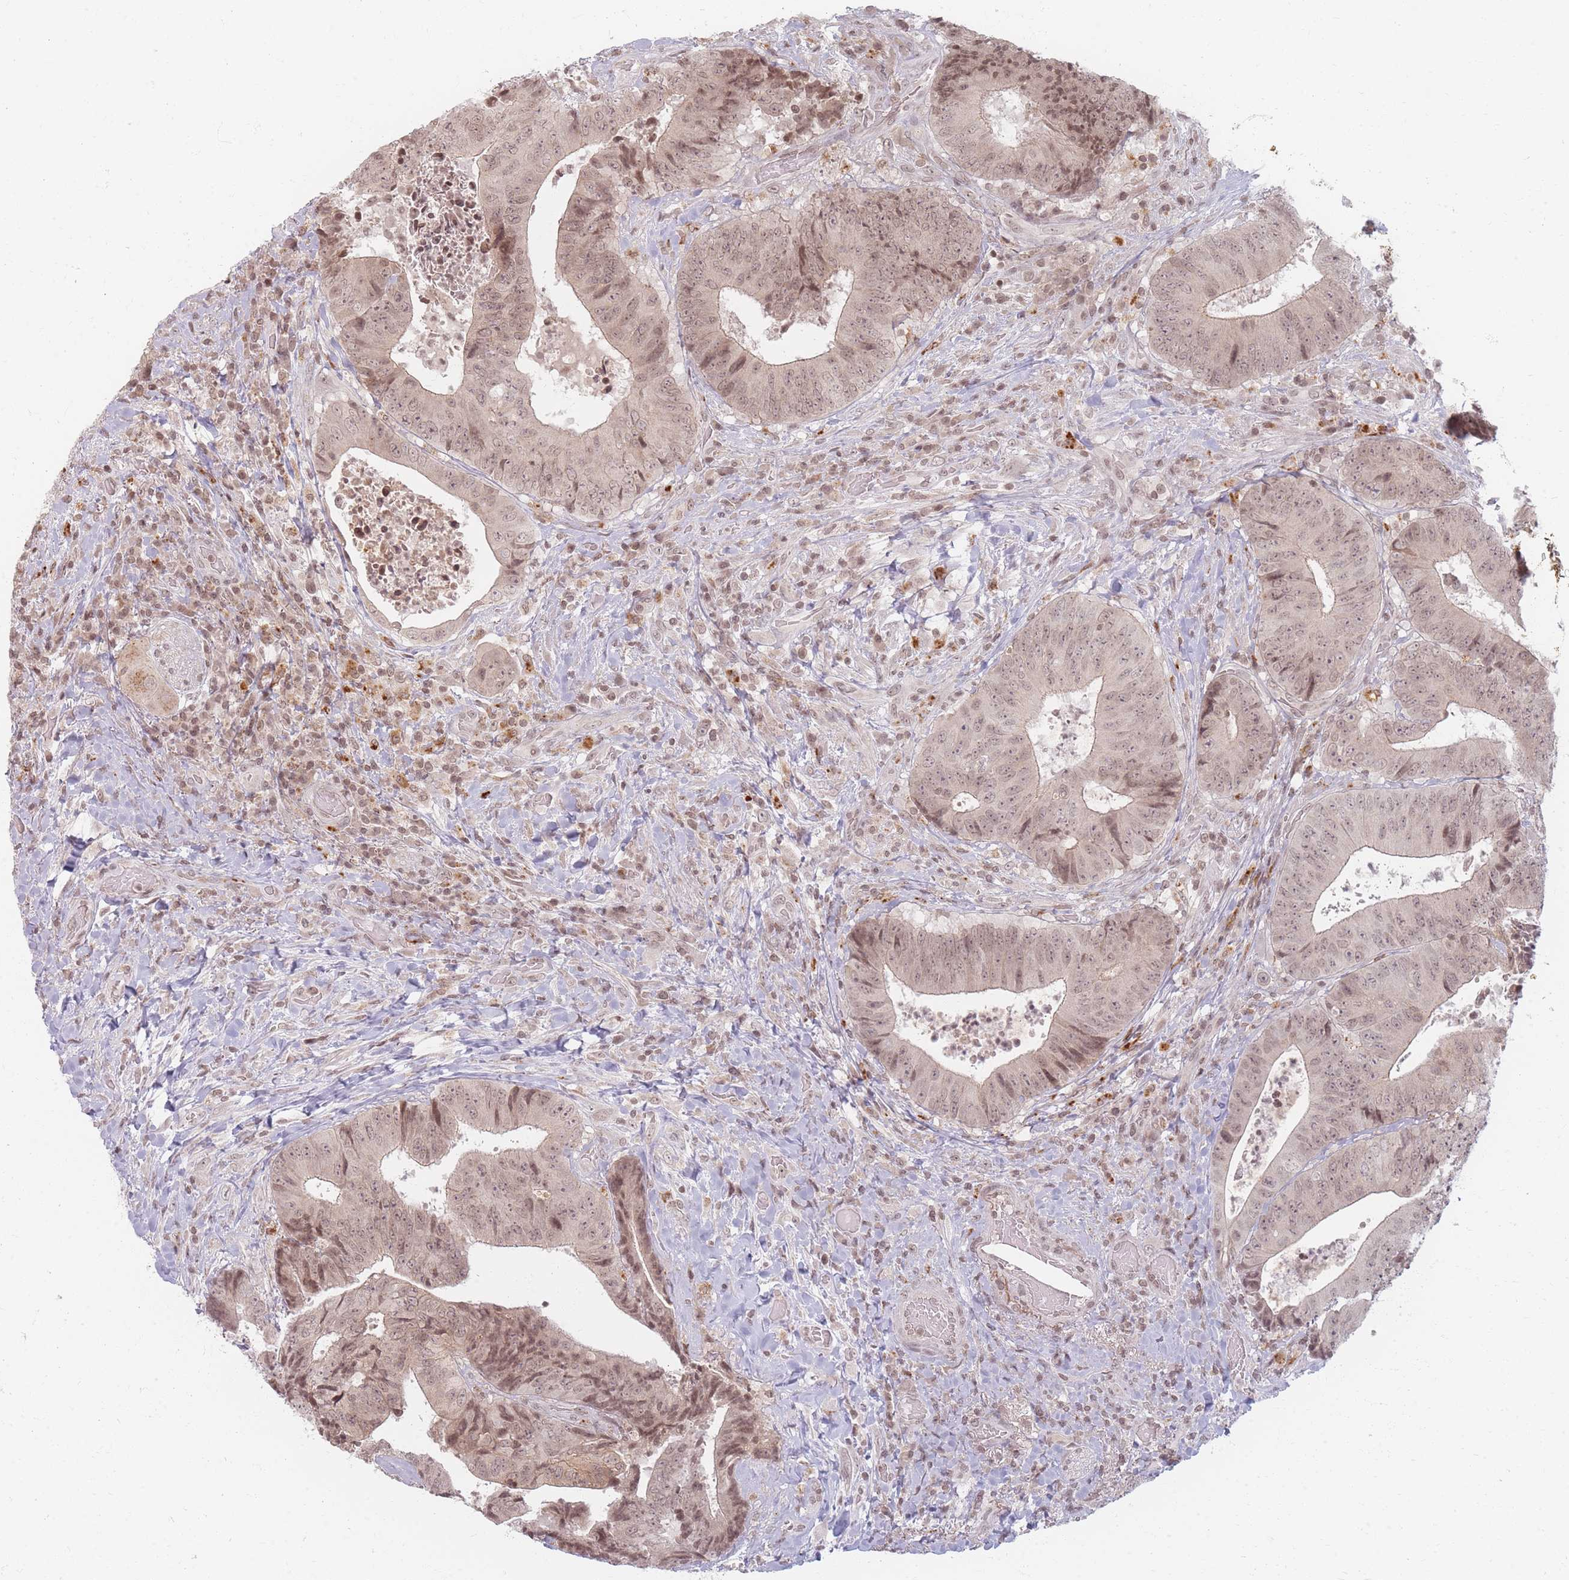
{"staining": {"intensity": "weak", "quantity": ">75%", "location": "nuclear"}, "tissue": "colorectal cancer", "cell_type": "Tumor cells", "image_type": "cancer", "snomed": [{"axis": "morphology", "description": "Adenocarcinoma, NOS"}, {"axis": "topography", "description": "Rectum"}], "caption": "Adenocarcinoma (colorectal) was stained to show a protein in brown. There is low levels of weak nuclear staining in about >75% of tumor cells.", "gene": "SPATA45", "patient": {"sex": "male", "age": 72}}